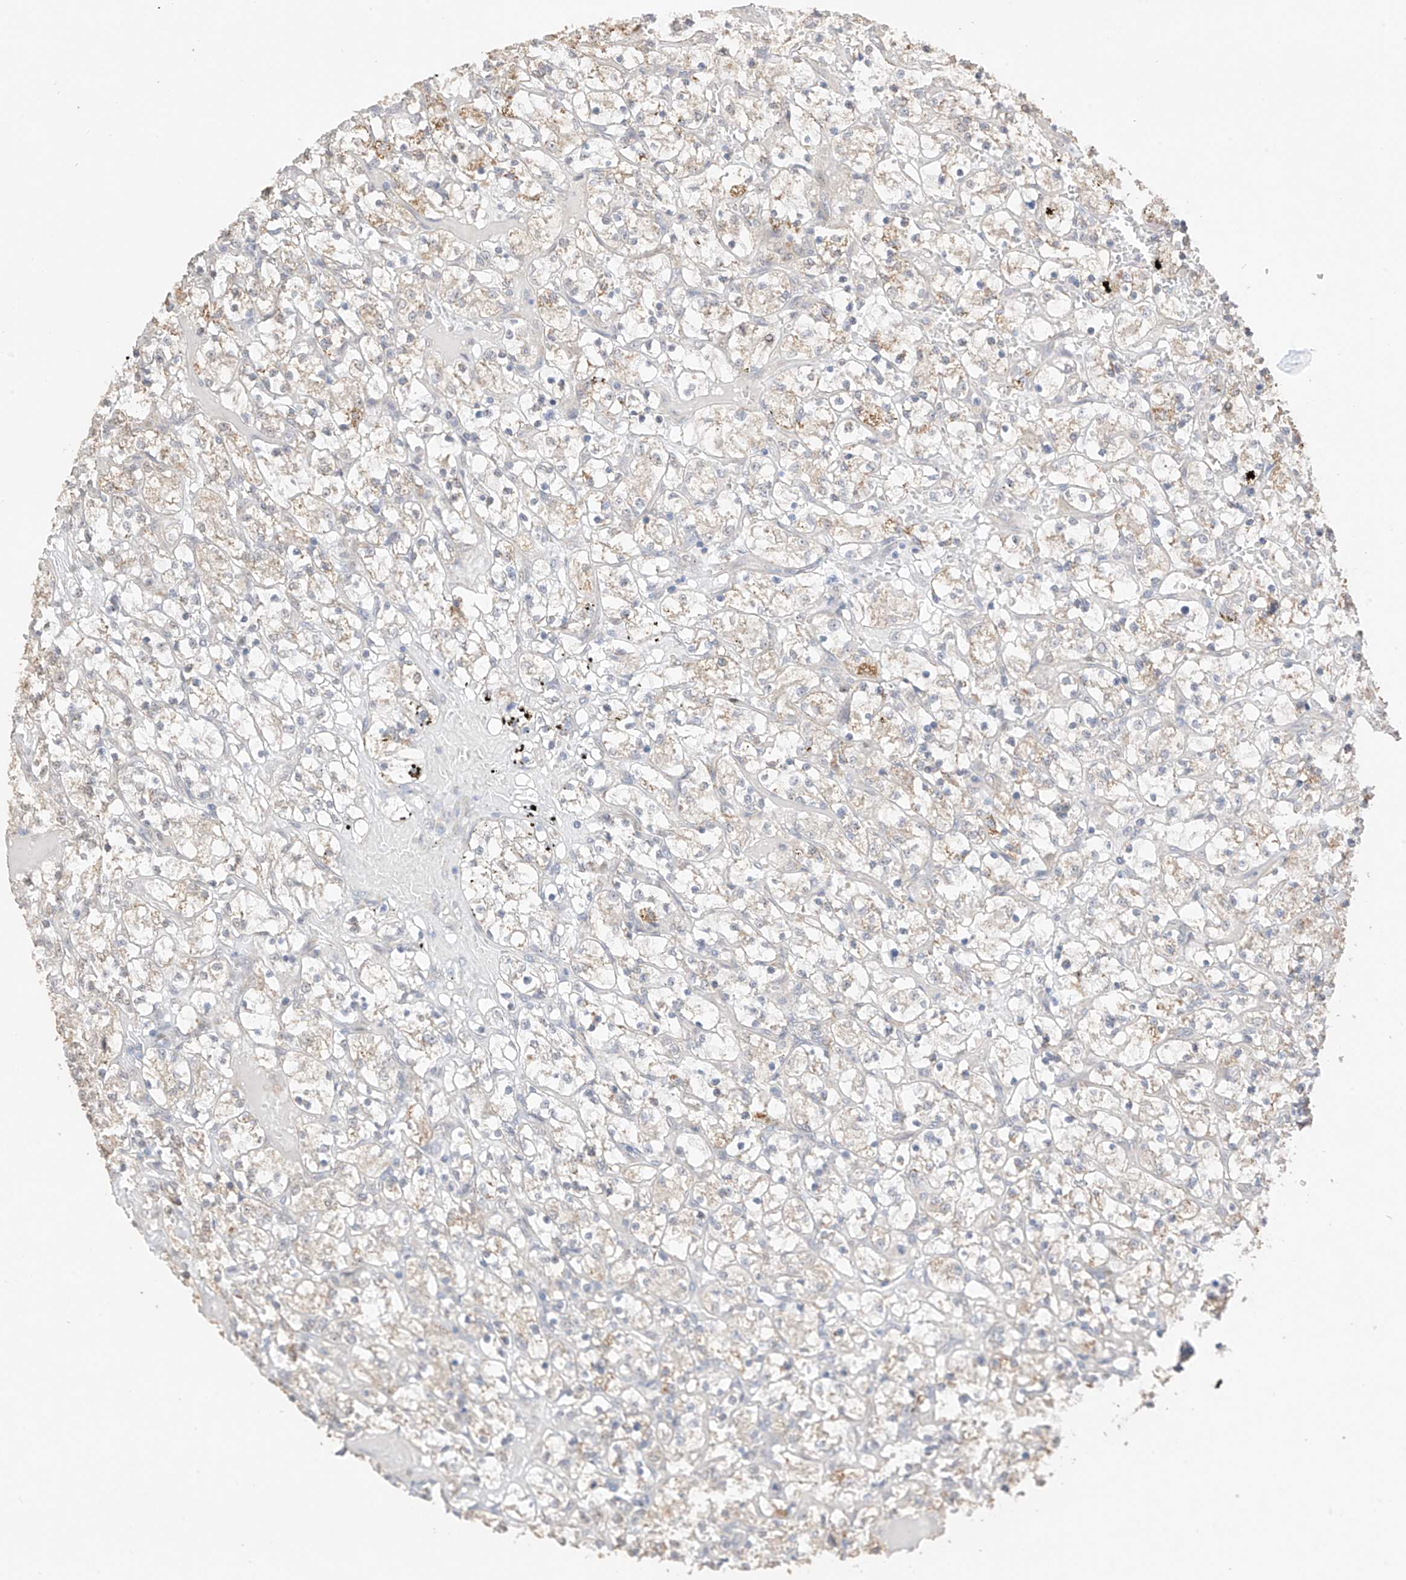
{"staining": {"intensity": "weak", "quantity": "25%-75%", "location": "cytoplasmic/membranous"}, "tissue": "renal cancer", "cell_type": "Tumor cells", "image_type": "cancer", "snomed": [{"axis": "morphology", "description": "Adenocarcinoma, NOS"}, {"axis": "topography", "description": "Kidney"}], "caption": "Weak cytoplasmic/membranous protein expression is appreciated in about 25%-75% of tumor cells in renal adenocarcinoma.", "gene": "LATS1", "patient": {"sex": "female", "age": 69}}